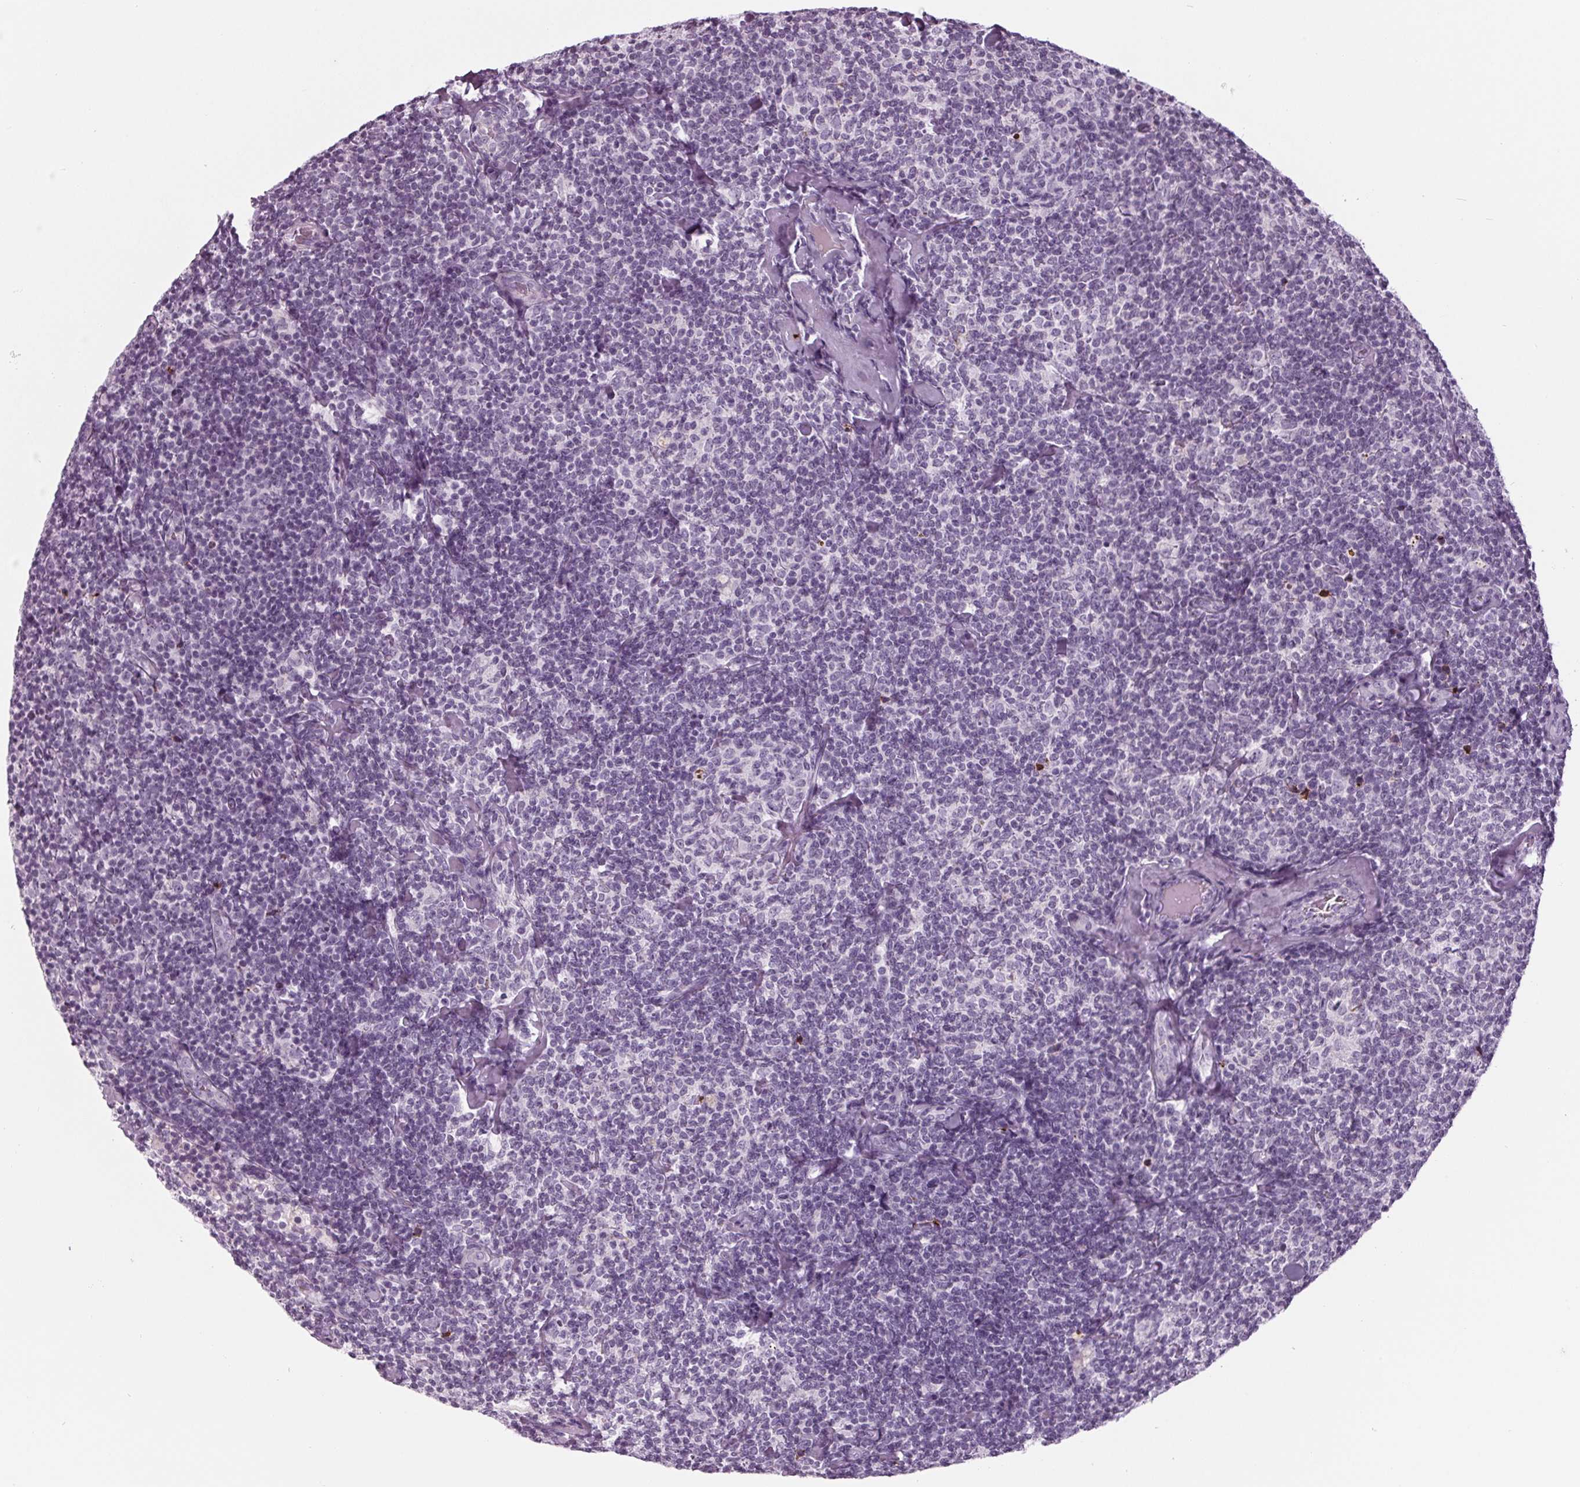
{"staining": {"intensity": "negative", "quantity": "none", "location": "none"}, "tissue": "lymphoma", "cell_type": "Tumor cells", "image_type": "cancer", "snomed": [{"axis": "morphology", "description": "Malignant lymphoma, non-Hodgkin's type, Low grade"}, {"axis": "topography", "description": "Lymph node"}], "caption": "The immunohistochemistry photomicrograph has no significant expression in tumor cells of malignant lymphoma, non-Hodgkin's type (low-grade) tissue. (DAB immunohistochemistry visualized using brightfield microscopy, high magnification).", "gene": "CYP3A43", "patient": {"sex": "female", "age": 56}}